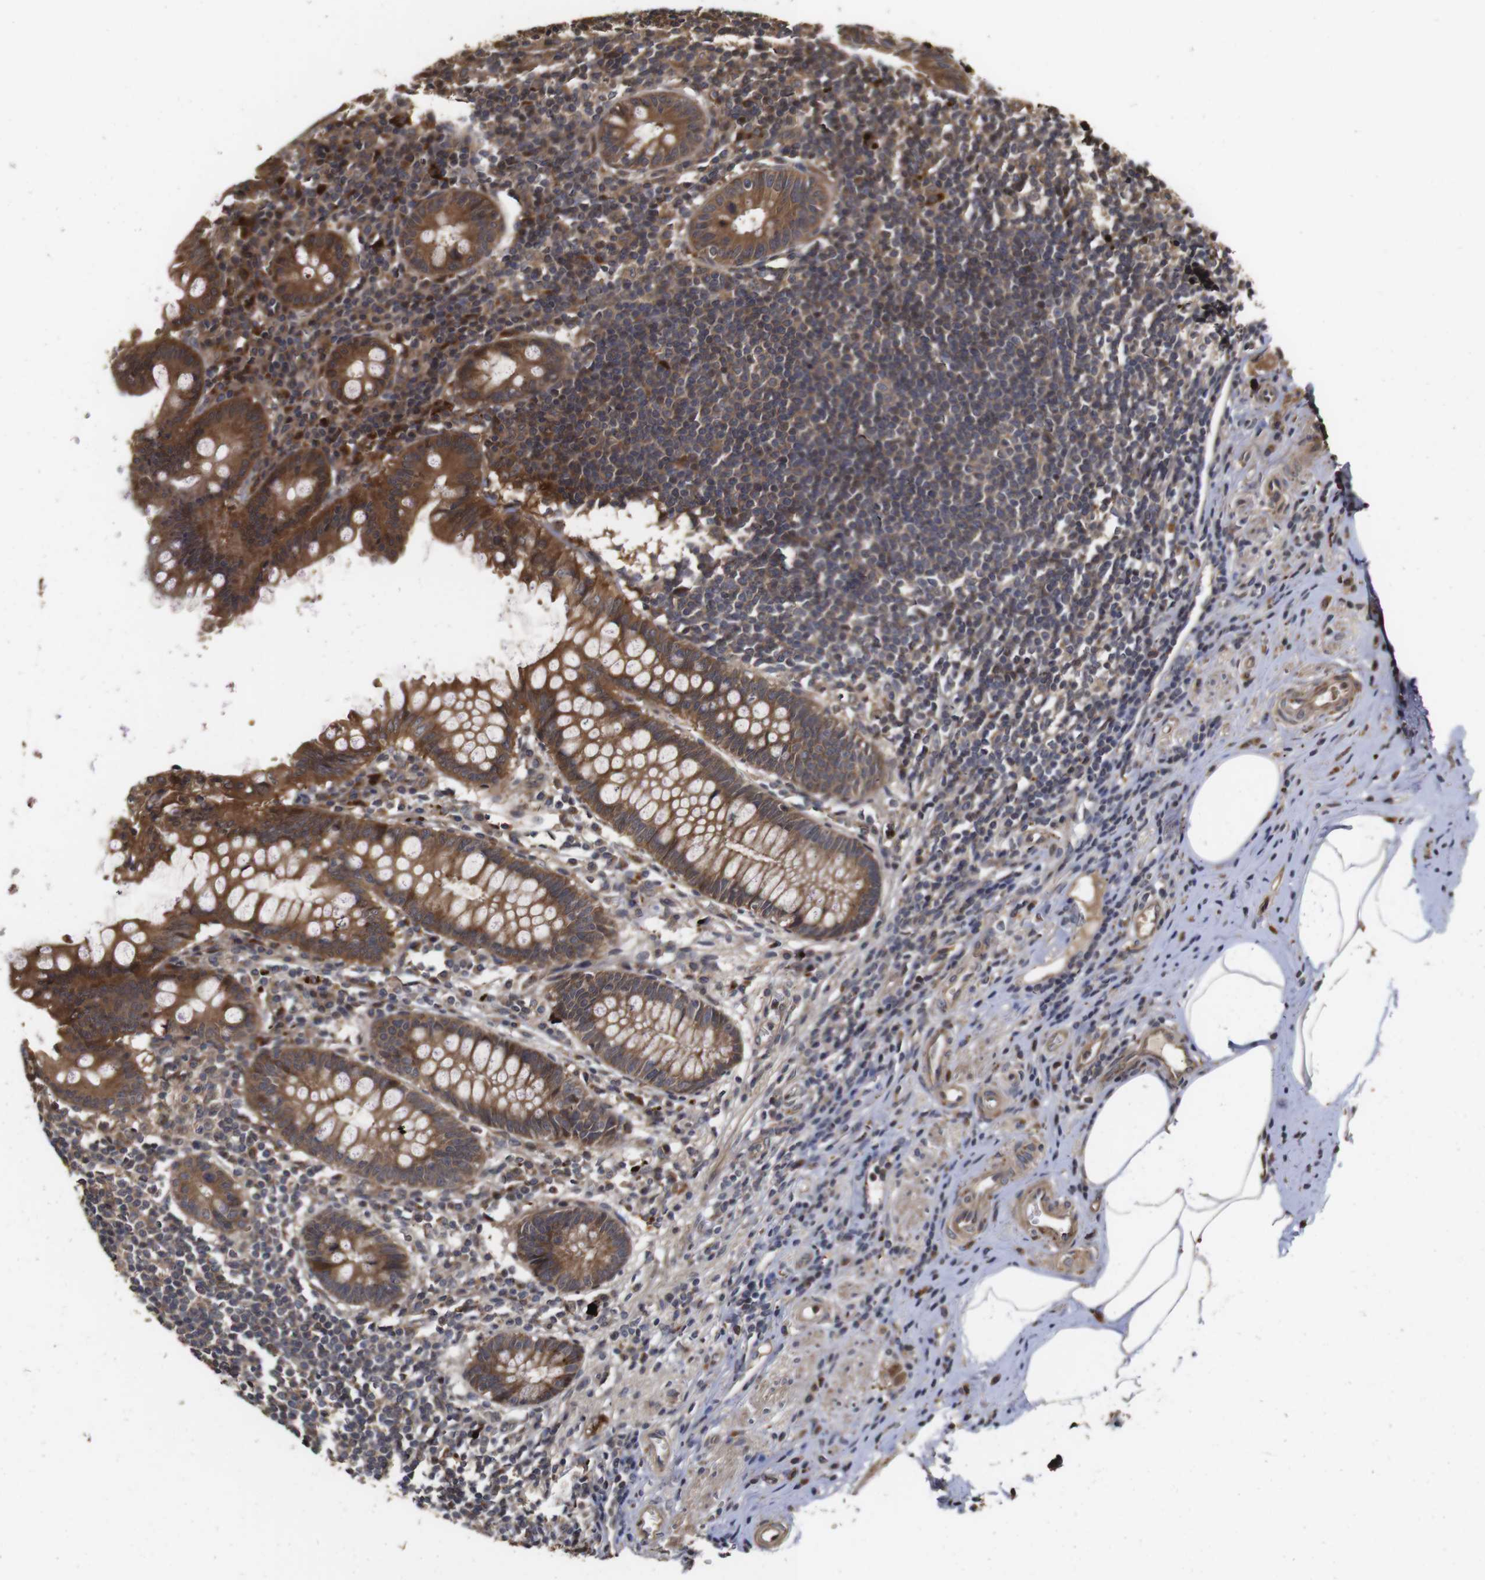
{"staining": {"intensity": "moderate", "quantity": ">75%", "location": "cytoplasmic/membranous"}, "tissue": "appendix", "cell_type": "Glandular cells", "image_type": "normal", "snomed": [{"axis": "morphology", "description": "Normal tissue, NOS"}, {"axis": "topography", "description": "Appendix"}], "caption": "A high-resolution histopathology image shows IHC staining of benign appendix, which displays moderate cytoplasmic/membranous expression in approximately >75% of glandular cells. Using DAB (brown) and hematoxylin (blue) stains, captured at high magnification using brightfield microscopy.", "gene": "PTPN14", "patient": {"sex": "female", "age": 50}}